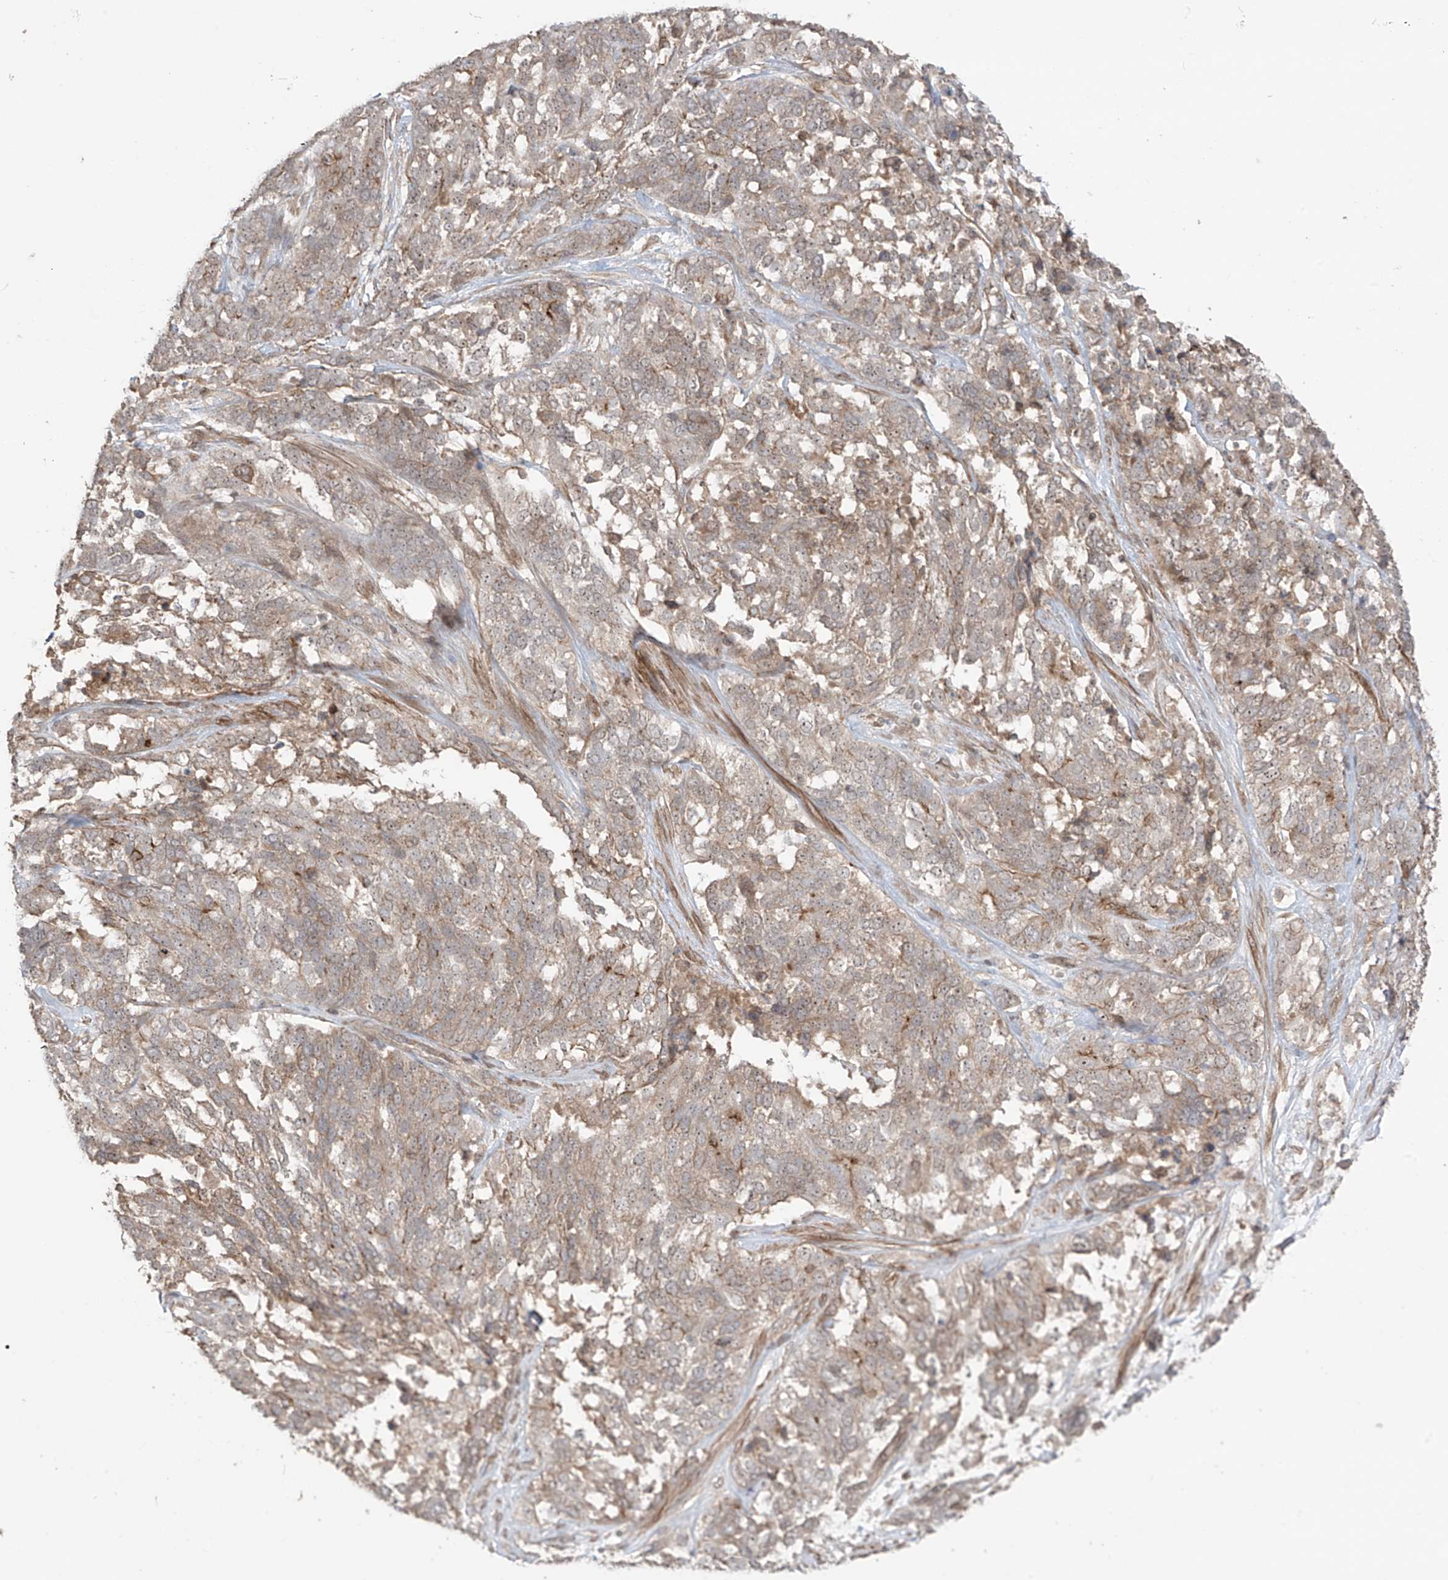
{"staining": {"intensity": "weak", "quantity": ">75%", "location": "cytoplasmic/membranous"}, "tissue": "ovarian cancer", "cell_type": "Tumor cells", "image_type": "cancer", "snomed": [{"axis": "morphology", "description": "Cystadenocarcinoma, serous, NOS"}, {"axis": "topography", "description": "Ovary"}], "caption": "Protein analysis of serous cystadenocarcinoma (ovarian) tissue displays weak cytoplasmic/membranous positivity in about >75% of tumor cells.", "gene": "LRRC74A", "patient": {"sex": "female", "age": 44}}